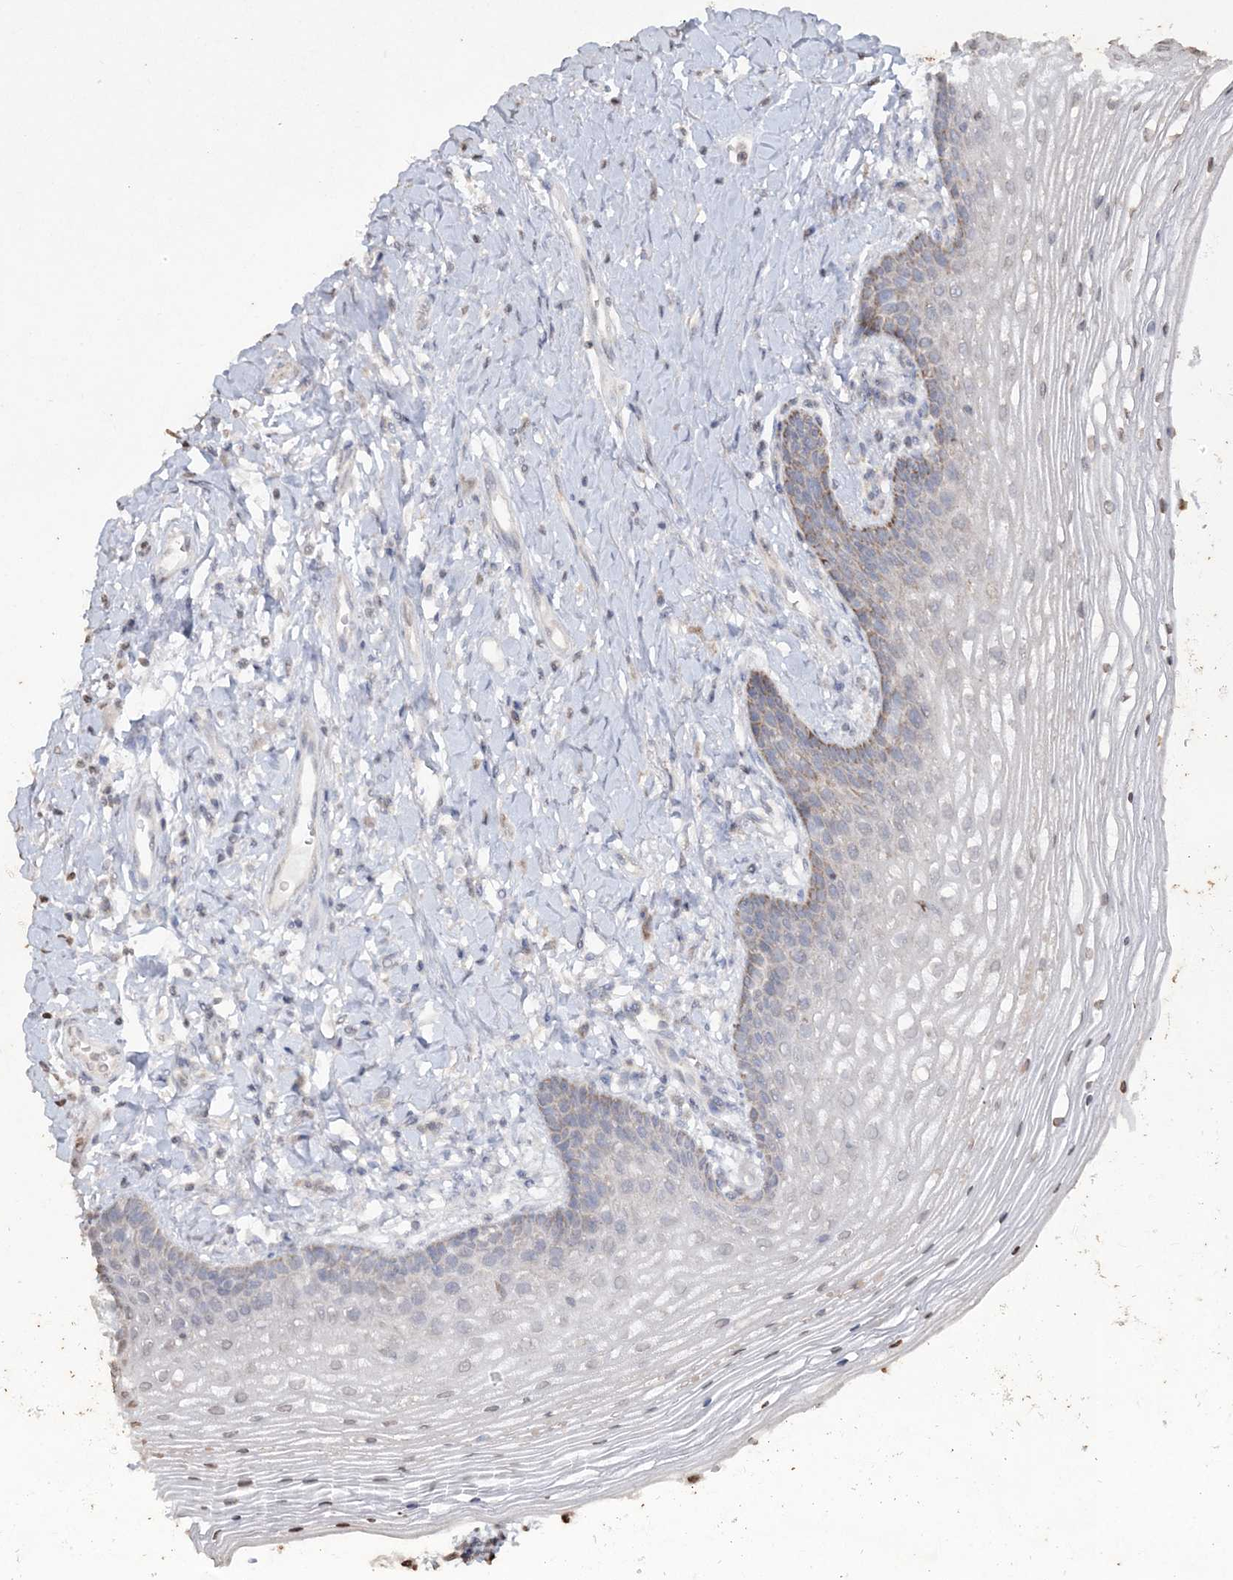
{"staining": {"intensity": "moderate", "quantity": "25%-75%", "location": "nuclear"}, "tissue": "vagina", "cell_type": "Squamous epithelial cells", "image_type": "normal", "snomed": [{"axis": "morphology", "description": "Normal tissue, NOS"}, {"axis": "topography", "description": "Vagina"}], "caption": "The histopathology image displays a brown stain indicating the presence of a protein in the nuclear of squamous epithelial cells in vagina.", "gene": "TTC7A", "patient": {"sex": "female", "age": 60}}